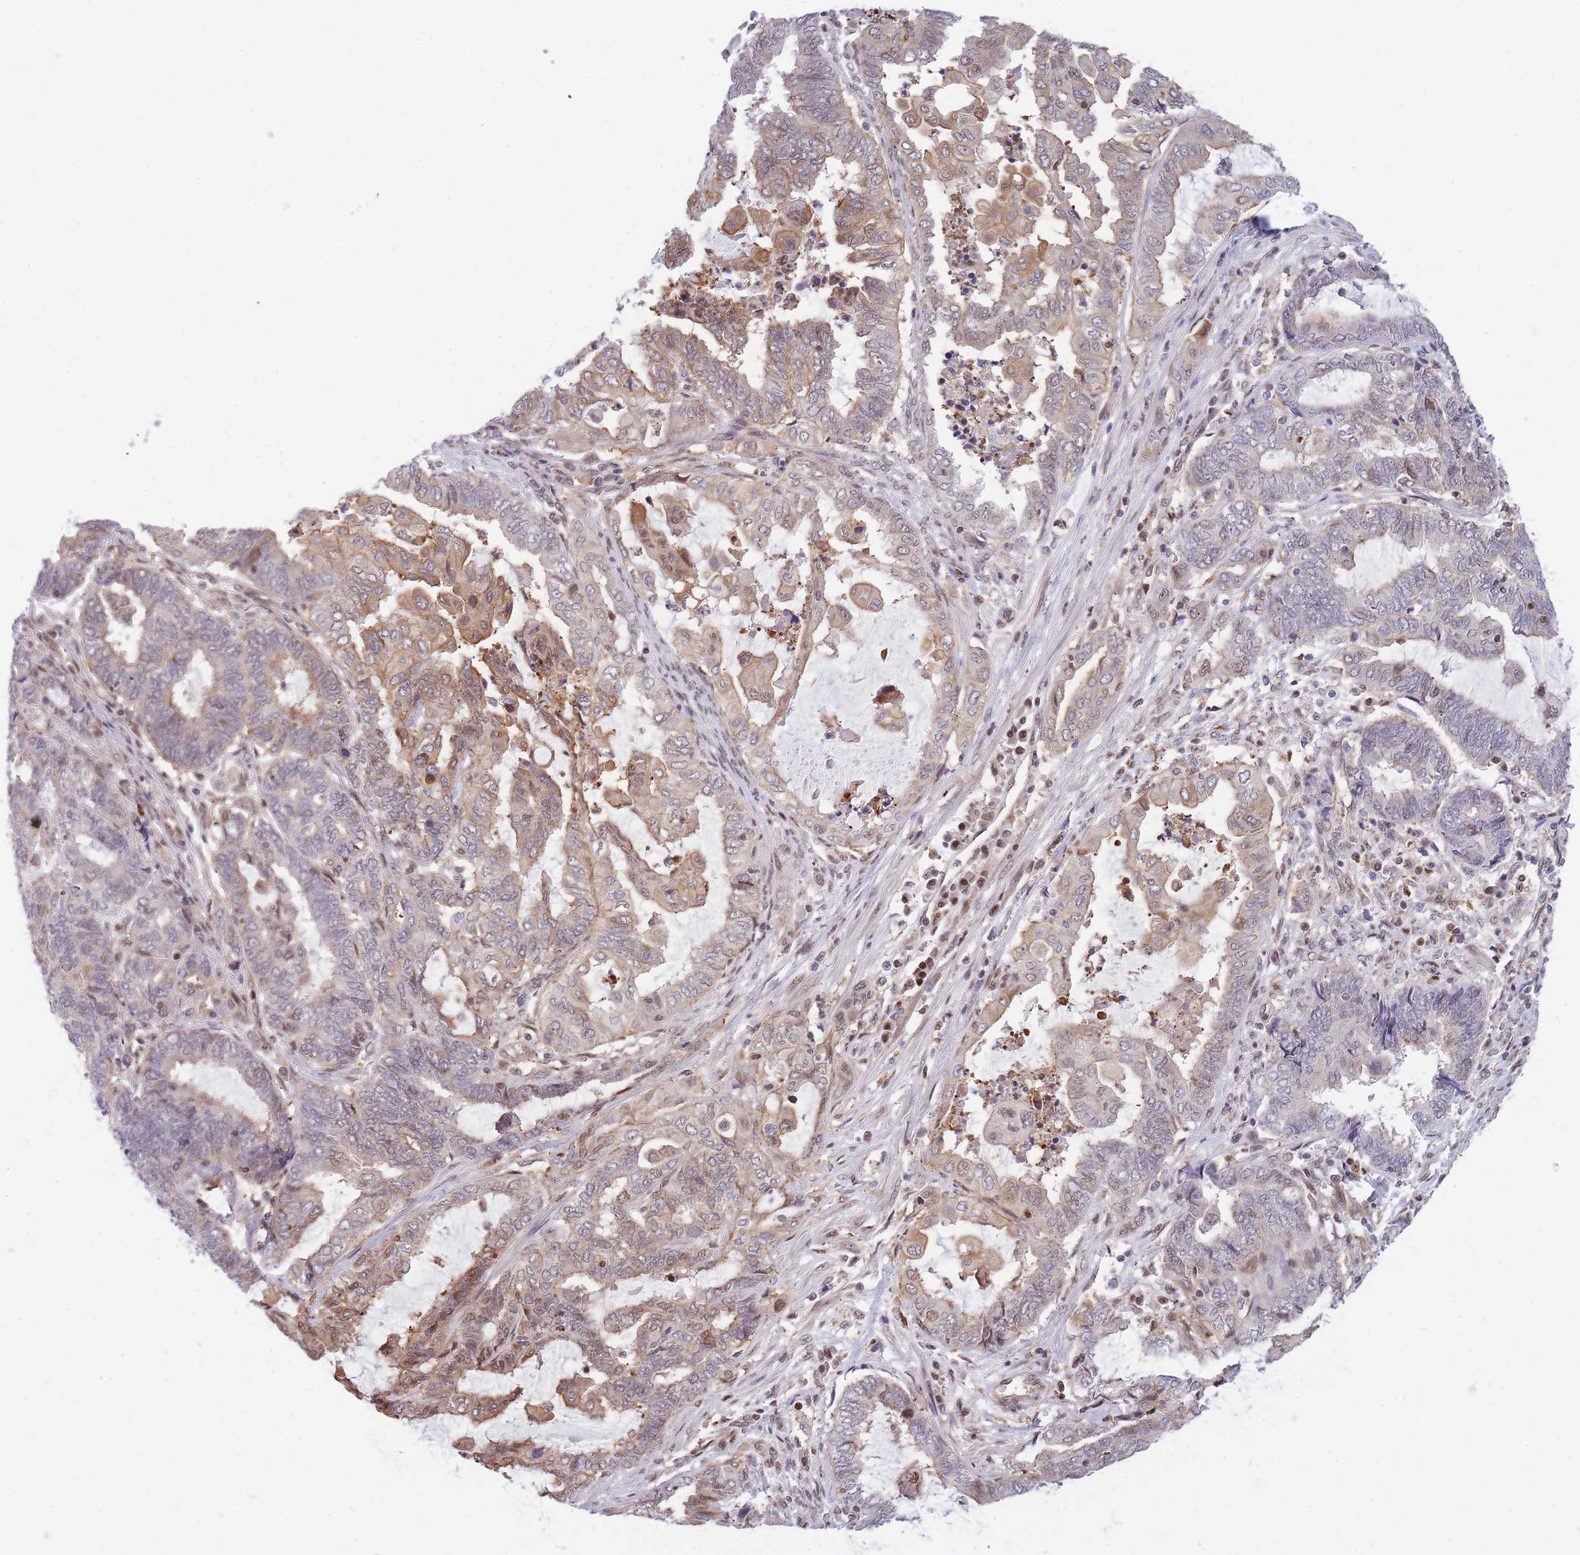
{"staining": {"intensity": "moderate", "quantity": "25%-75%", "location": "cytoplasmic/membranous"}, "tissue": "endometrial cancer", "cell_type": "Tumor cells", "image_type": "cancer", "snomed": [{"axis": "morphology", "description": "Adenocarcinoma, NOS"}, {"axis": "topography", "description": "Uterus"}, {"axis": "topography", "description": "Endometrium"}], "caption": "IHC of endometrial cancer (adenocarcinoma) shows medium levels of moderate cytoplasmic/membranous positivity in approximately 25%-75% of tumor cells. Nuclei are stained in blue.", "gene": "CRACD", "patient": {"sex": "female", "age": 70}}